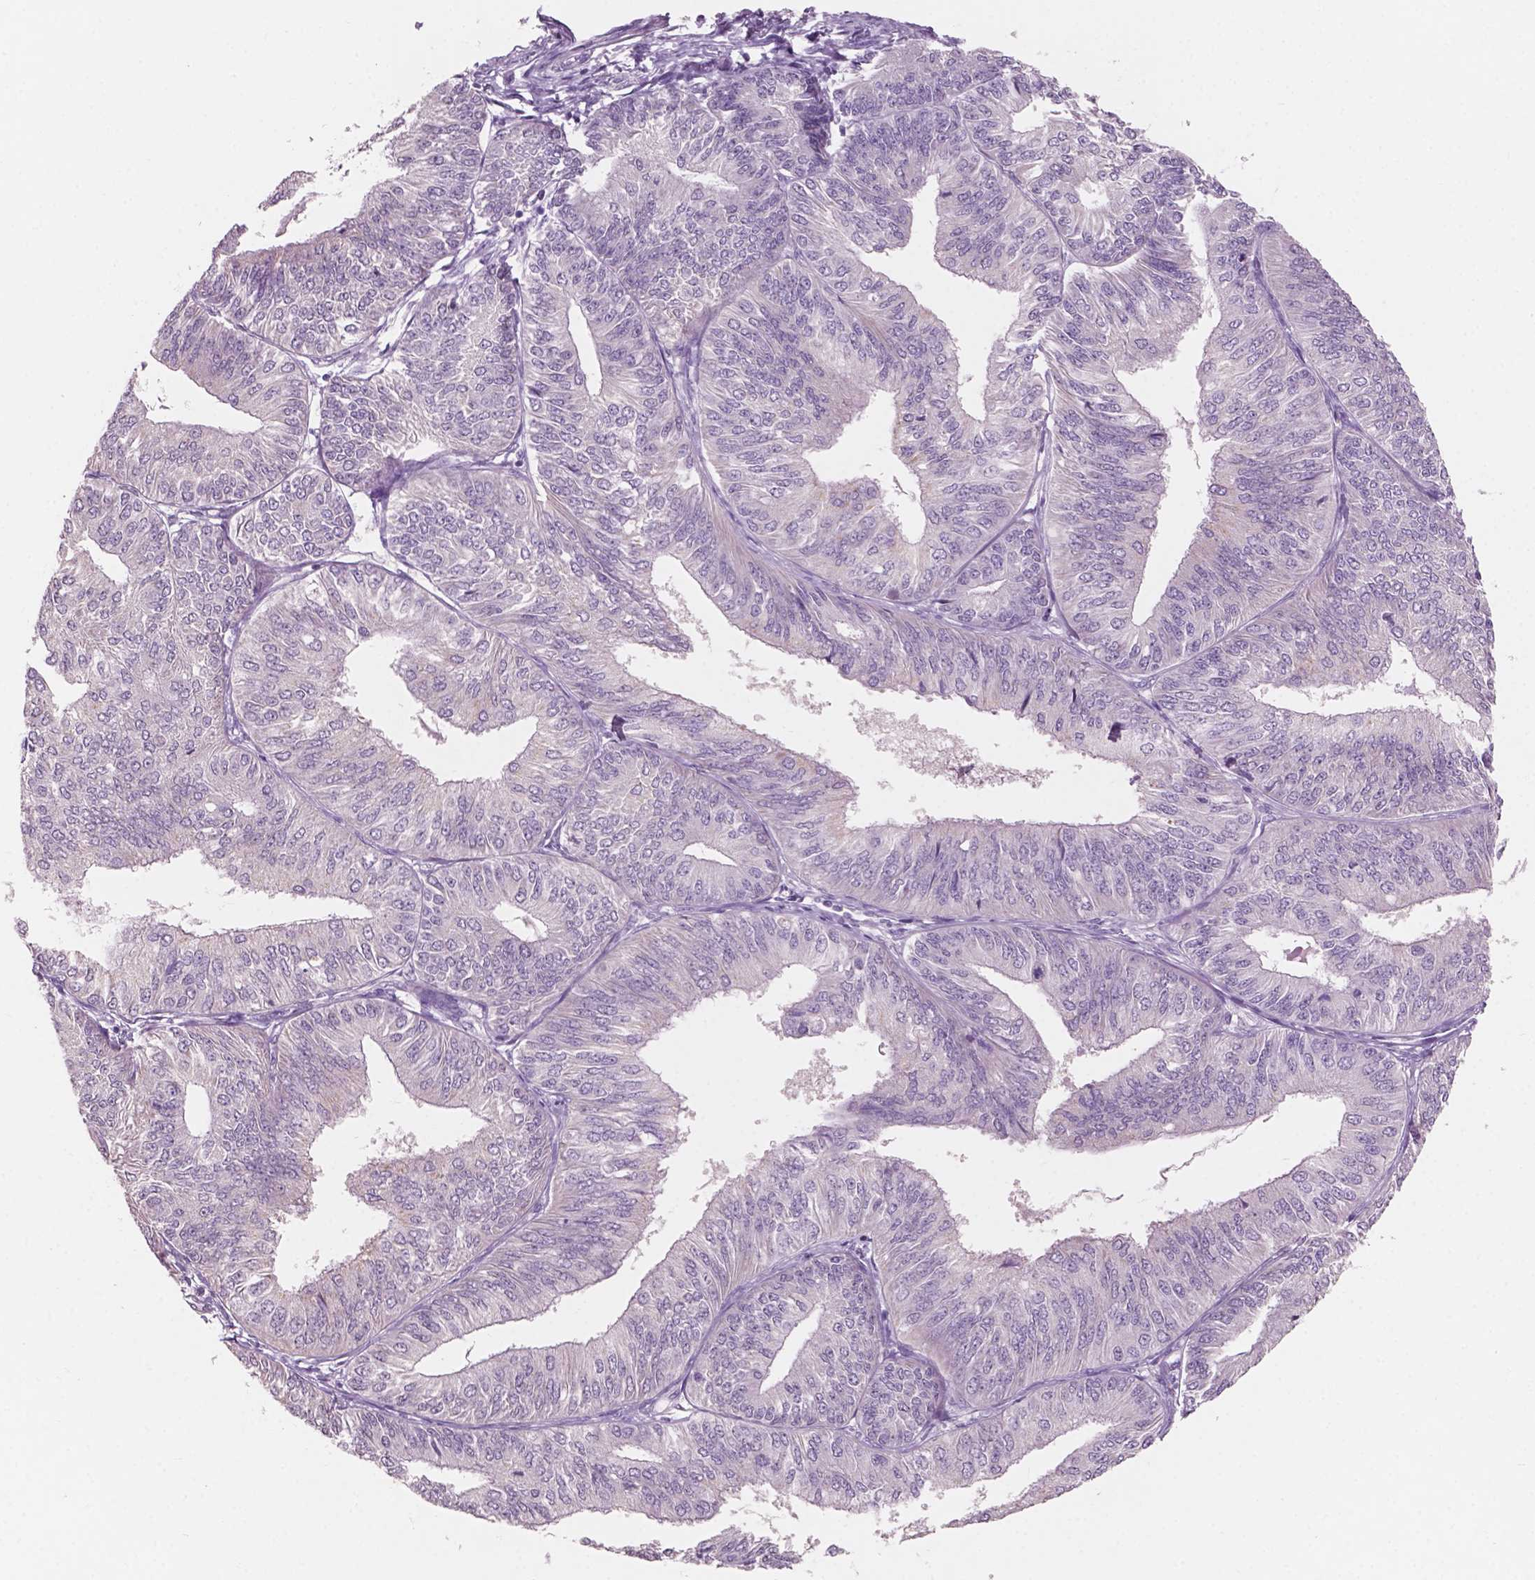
{"staining": {"intensity": "negative", "quantity": "none", "location": "none"}, "tissue": "endometrial cancer", "cell_type": "Tumor cells", "image_type": "cancer", "snomed": [{"axis": "morphology", "description": "Adenocarcinoma, NOS"}, {"axis": "topography", "description": "Endometrium"}], "caption": "Micrograph shows no significant protein expression in tumor cells of endometrial cancer.", "gene": "AWAT1", "patient": {"sex": "female", "age": 58}}